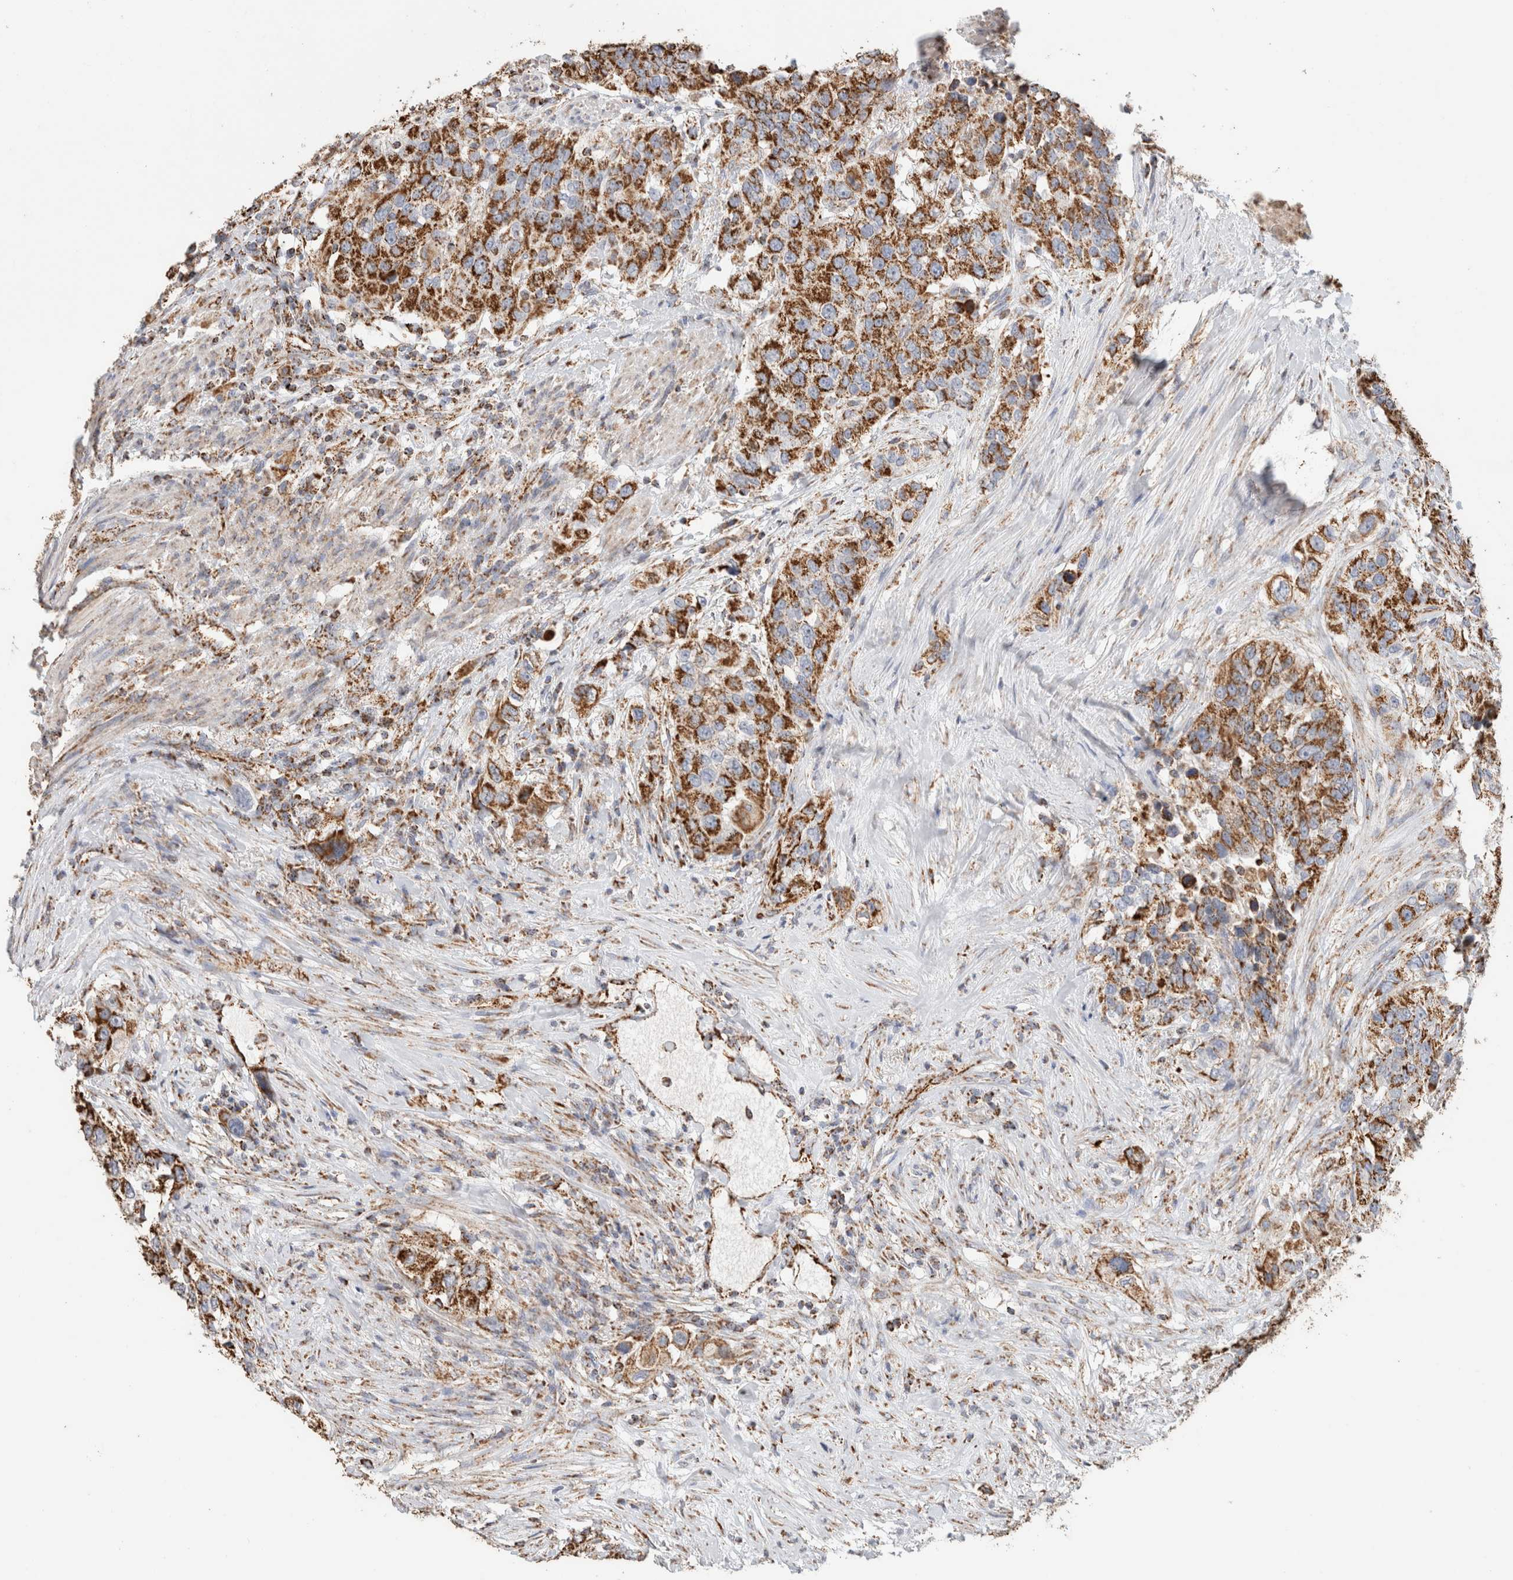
{"staining": {"intensity": "moderate", "quantity": ">75%", "location": "cytoplasmic/membranous"}, "tissue": "urothelial cancer", "cell_type": "Tumor cells", "image_type": "cancer", "snomed": [{"axis": "morphology", "description": "Urothelial carcinoma, High grade"}, {"axis": "topography", "description": "Urinary bladder"}], "caption": "Urothelial cancer stained with DAB (3,3'-diaminobenzidine) immunohistochemistry (IHC) displays medium levels of moderate cytoplasmic/membranous positivity in approximately >75% of tumor cells. The staining was performed using DAB (3,3'-diaminobenzidine), with brown indicating positive protein expression. Nuclei are stained blue with hematoxylin.", "gene": "C1QBP", "patient": {"sex": "female", "age": 80}}